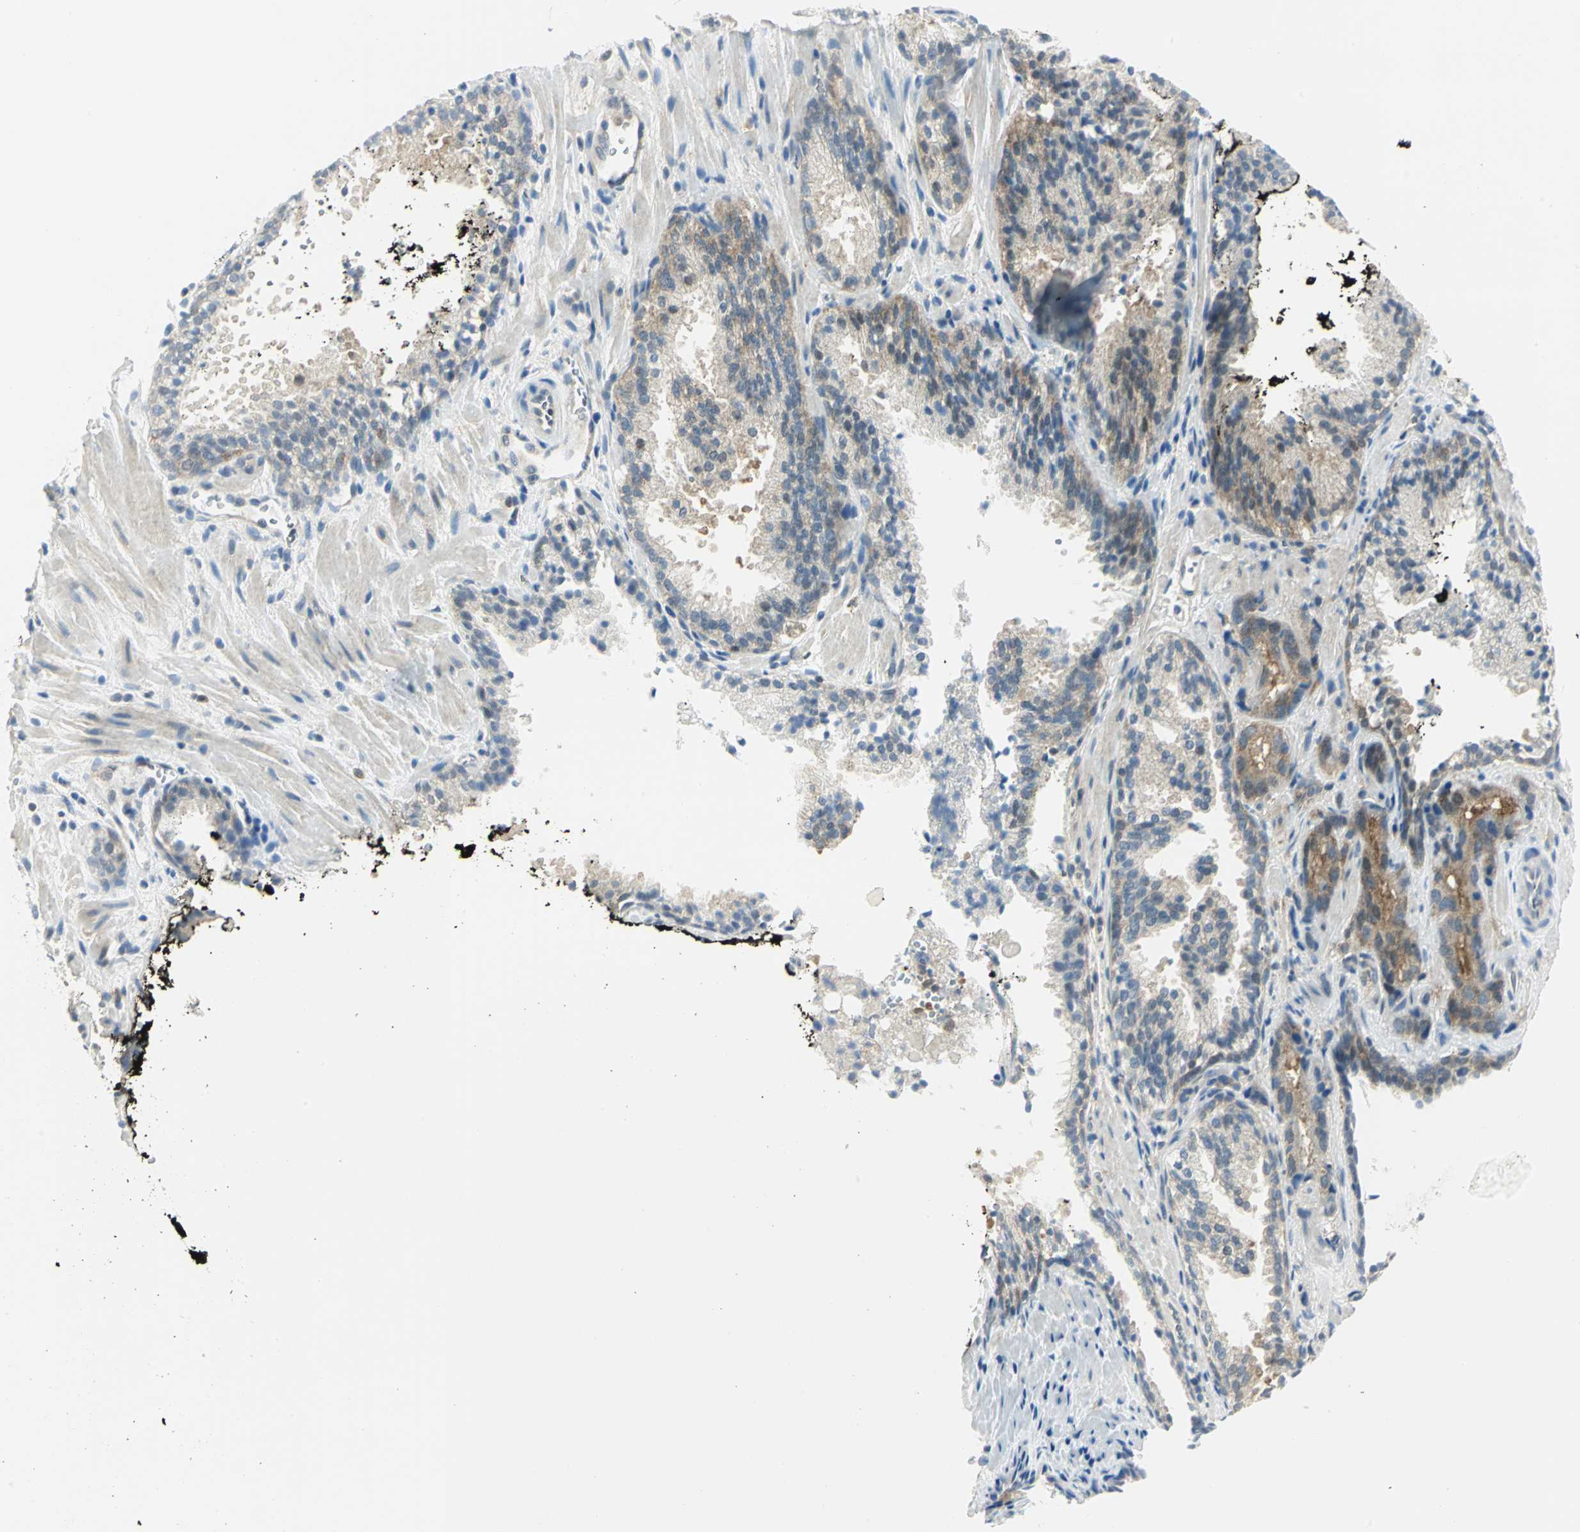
{"staining": {"intensity": "moderate", "quantity": ">75%", "location": "cytoplasmic/membranous"}, "tissue": "prostate cancer", "cell_type": "Tumor cells", "image_type": "cancer", "snomed": [{"axis": "morphology", "description": "Adenocarcinoma, High grade"}, {"axis": "topography", "description": "Prostate"}], "caption": "The immunohistochemical stain highlights moderate cytoplasmic/membranous positivity in tumor cells of adenocarcinoma (high-grade) (prostate) tissue. The protein of interest is shown in brown color, while the nuclei are stained blue.", "gene": "ALDOA", "patient": {"sex": "male", "age": 58}}